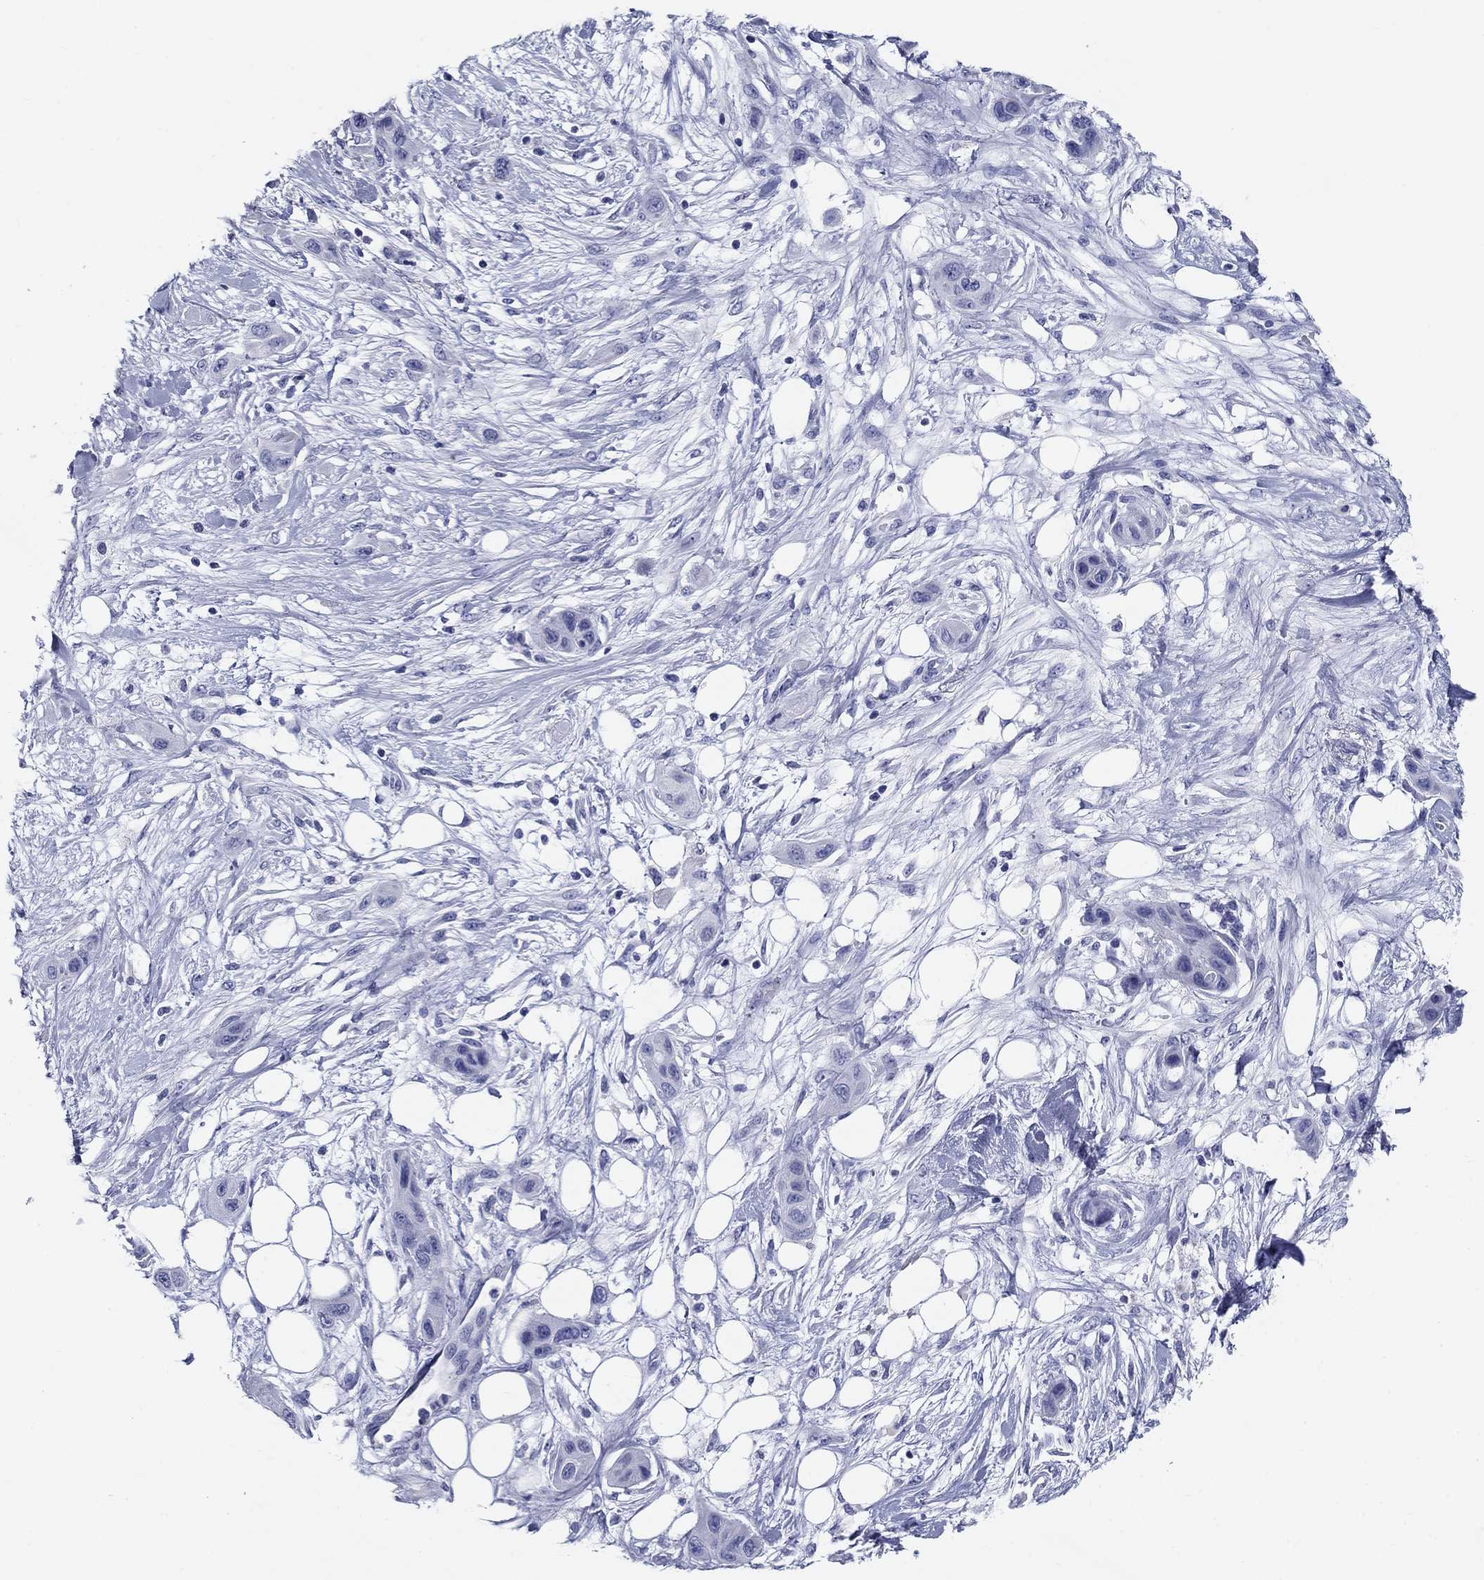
{"staining": {"intensity": "negative", "quantity": "none", "location": "none"}, "tissue": "skin cancer", "cell_type": "Tumor cells", "image_type": "cancer", "snomed": [{"axis": "morphology", "description": "Squamous cell carcinoma, NOS"}, {"axis": "topography", "description": "Skin"}], "caption": "The photomicrograph displays no staining of tumor cells in skin cancer (squamous cell carcinoma). (DAB (3,3'-diaminobenzidine) IHC visualized using brightfield microscopy, high magnification).", "gene": "UPB1", "patient": {"sex": "male", "age": 79}}